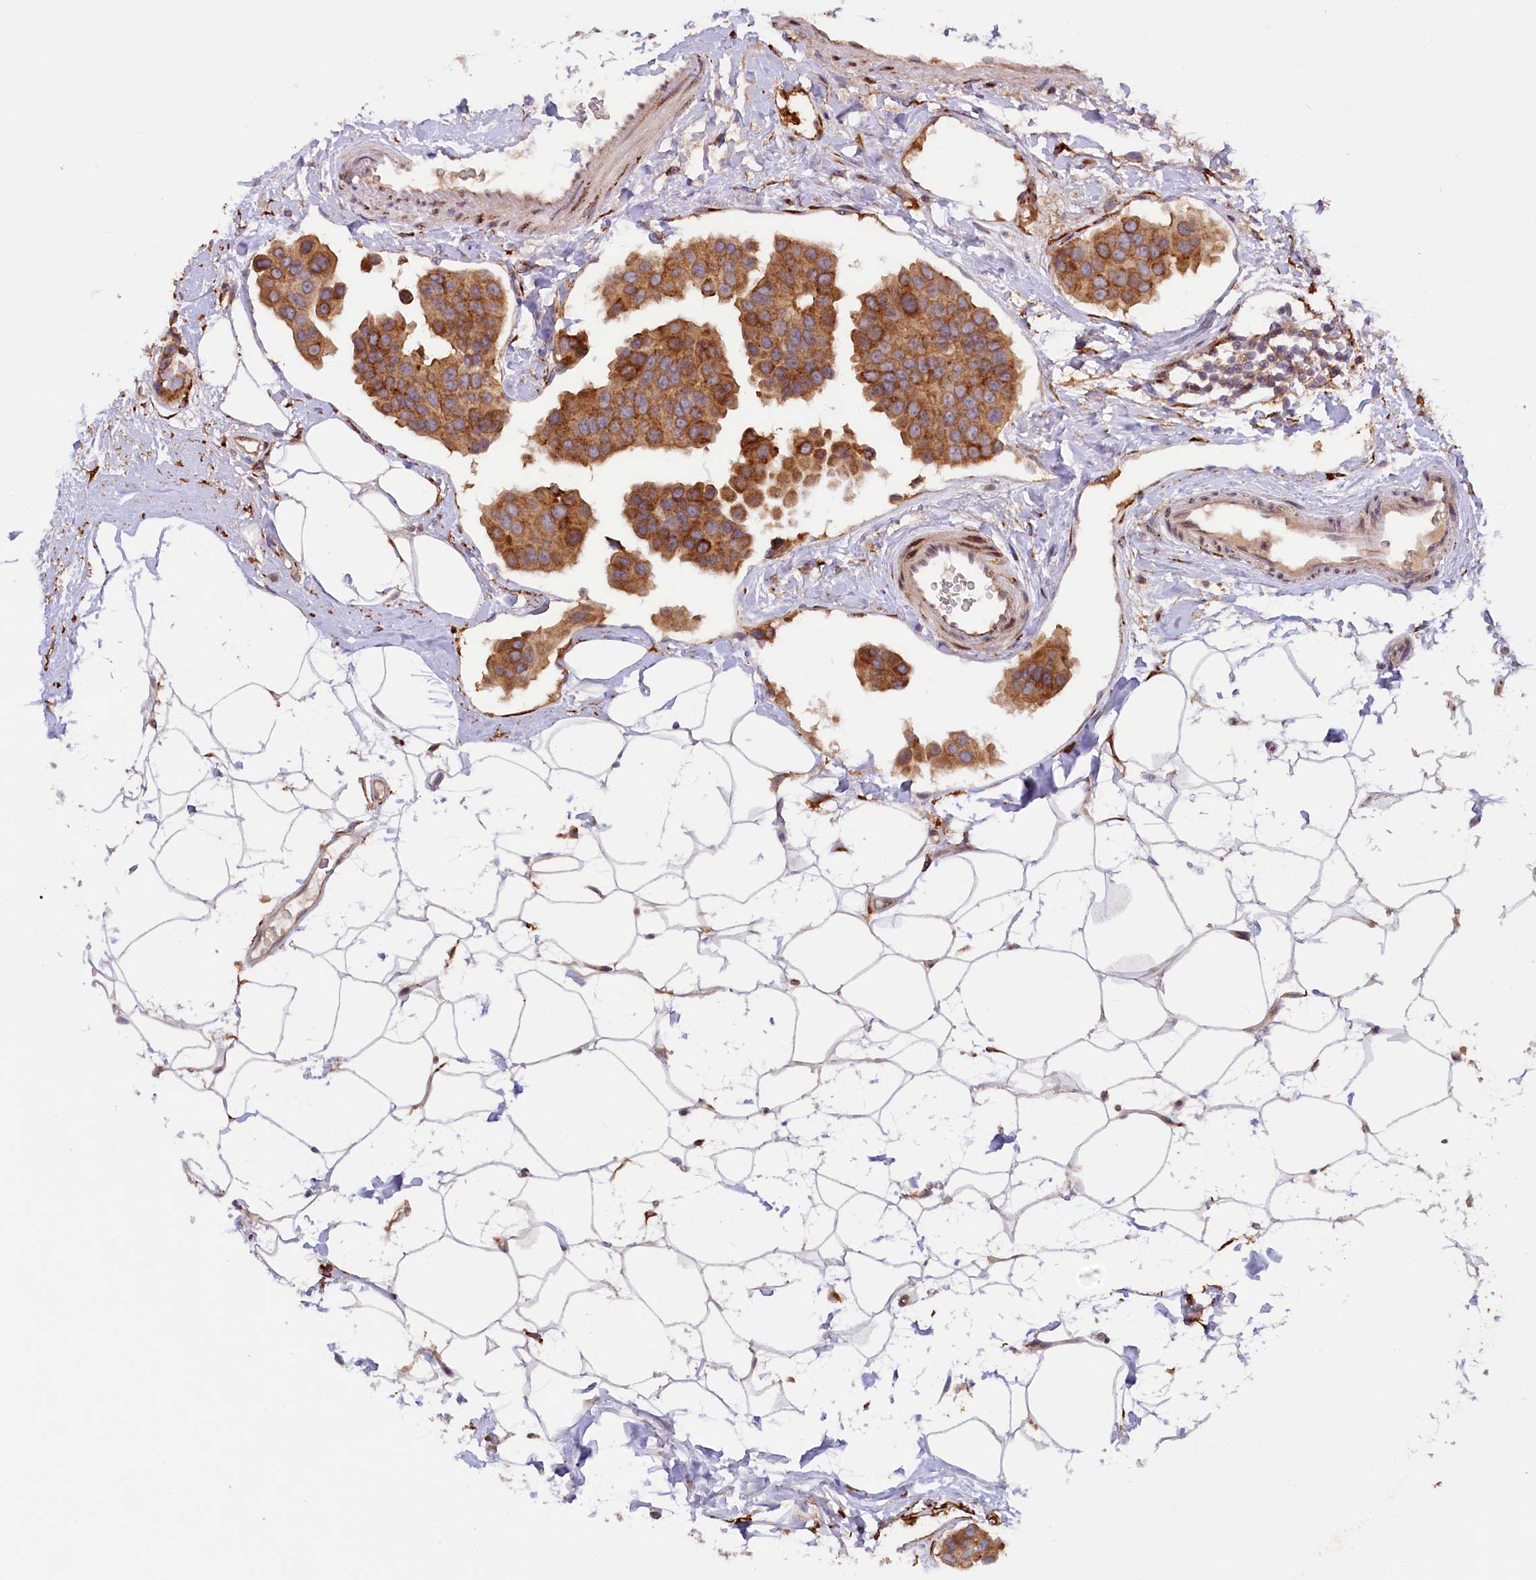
{"staining": {"intensity": "moderate", "quantity": ">75%", "location": "cytoplasmic/membranous"}, "tissue": "breast cancer", "cell_type": "Tumor cells", "image_type": "cancer", "snomed": [{"axis": "morphology", "description": "Normal tissue, NOS"}, {"axis": "morphology", "description": "Duct carcinoma"}, {"axis": "topography", "description": "Breast"}], "caption": "DAB (3,3'-diaminobenzidine) immunohistochemical staining of human breast cancer (infiltrating ductal carcinoma) displays moderate cytoplasmic/membranous protein expression in approximately >75% of tumor cells.", "gene": "SSC5D", "patient": {"sex": "female", "age": 39}}